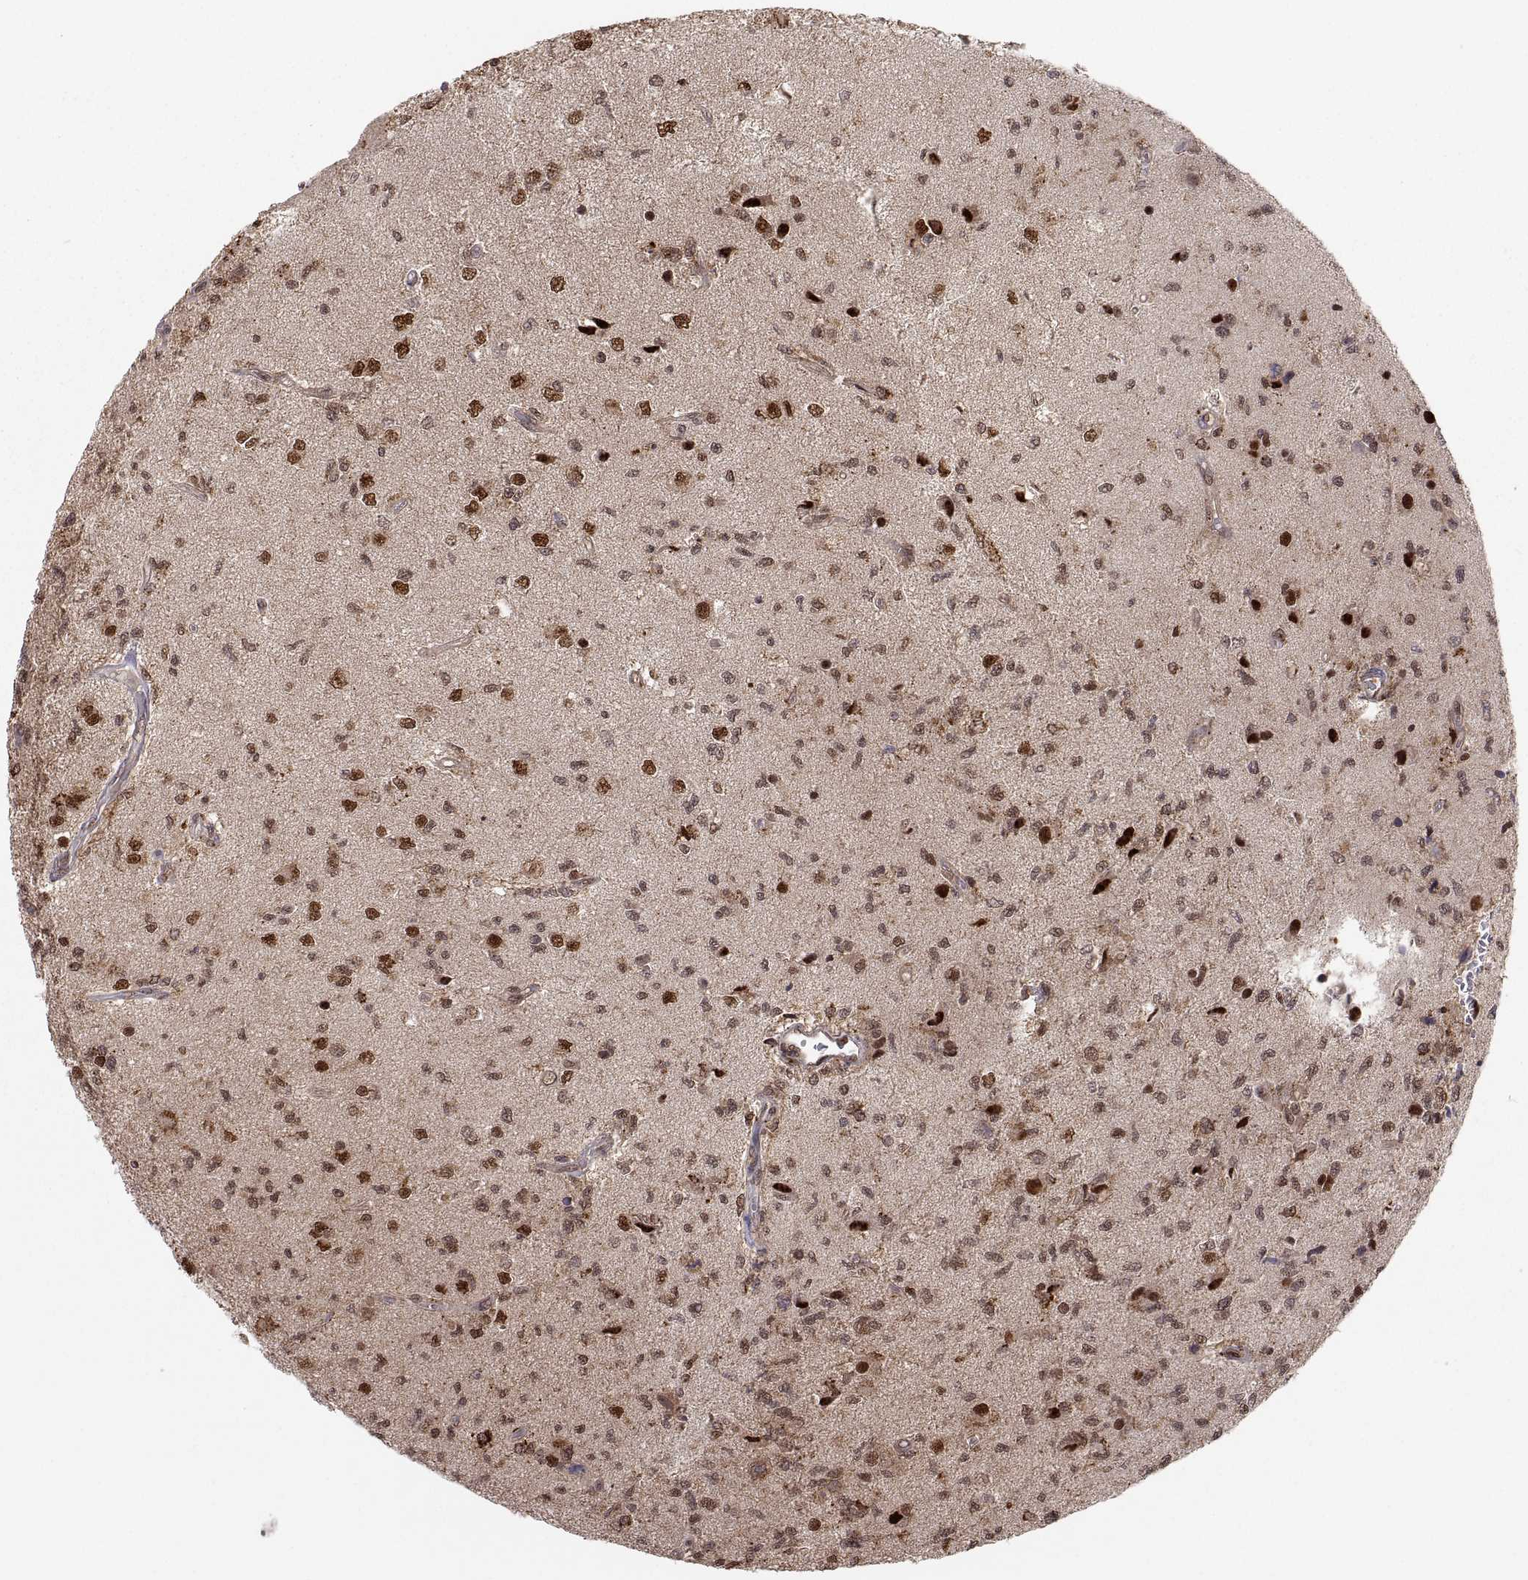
{"staining": {"intensity": "moderate", "quantity": "25%-75%", "location": "nuclear"}, "tissue": "glioma", "cell_type": "Tumor cells", "image_type": "cancer", "snomed": [{"axis": "morphology", "description": "Glioma, malignant, High grade"}, {"axis": "topography", "description": "Brain"}], "caption": "This is an image of immunohistochemistry staining of malignant glioma (high-grade), which shows moderate expression in the nuclear of tumor cells.", "gene": "PSMC2", "patient": {"sex": "male", "age": 56}}